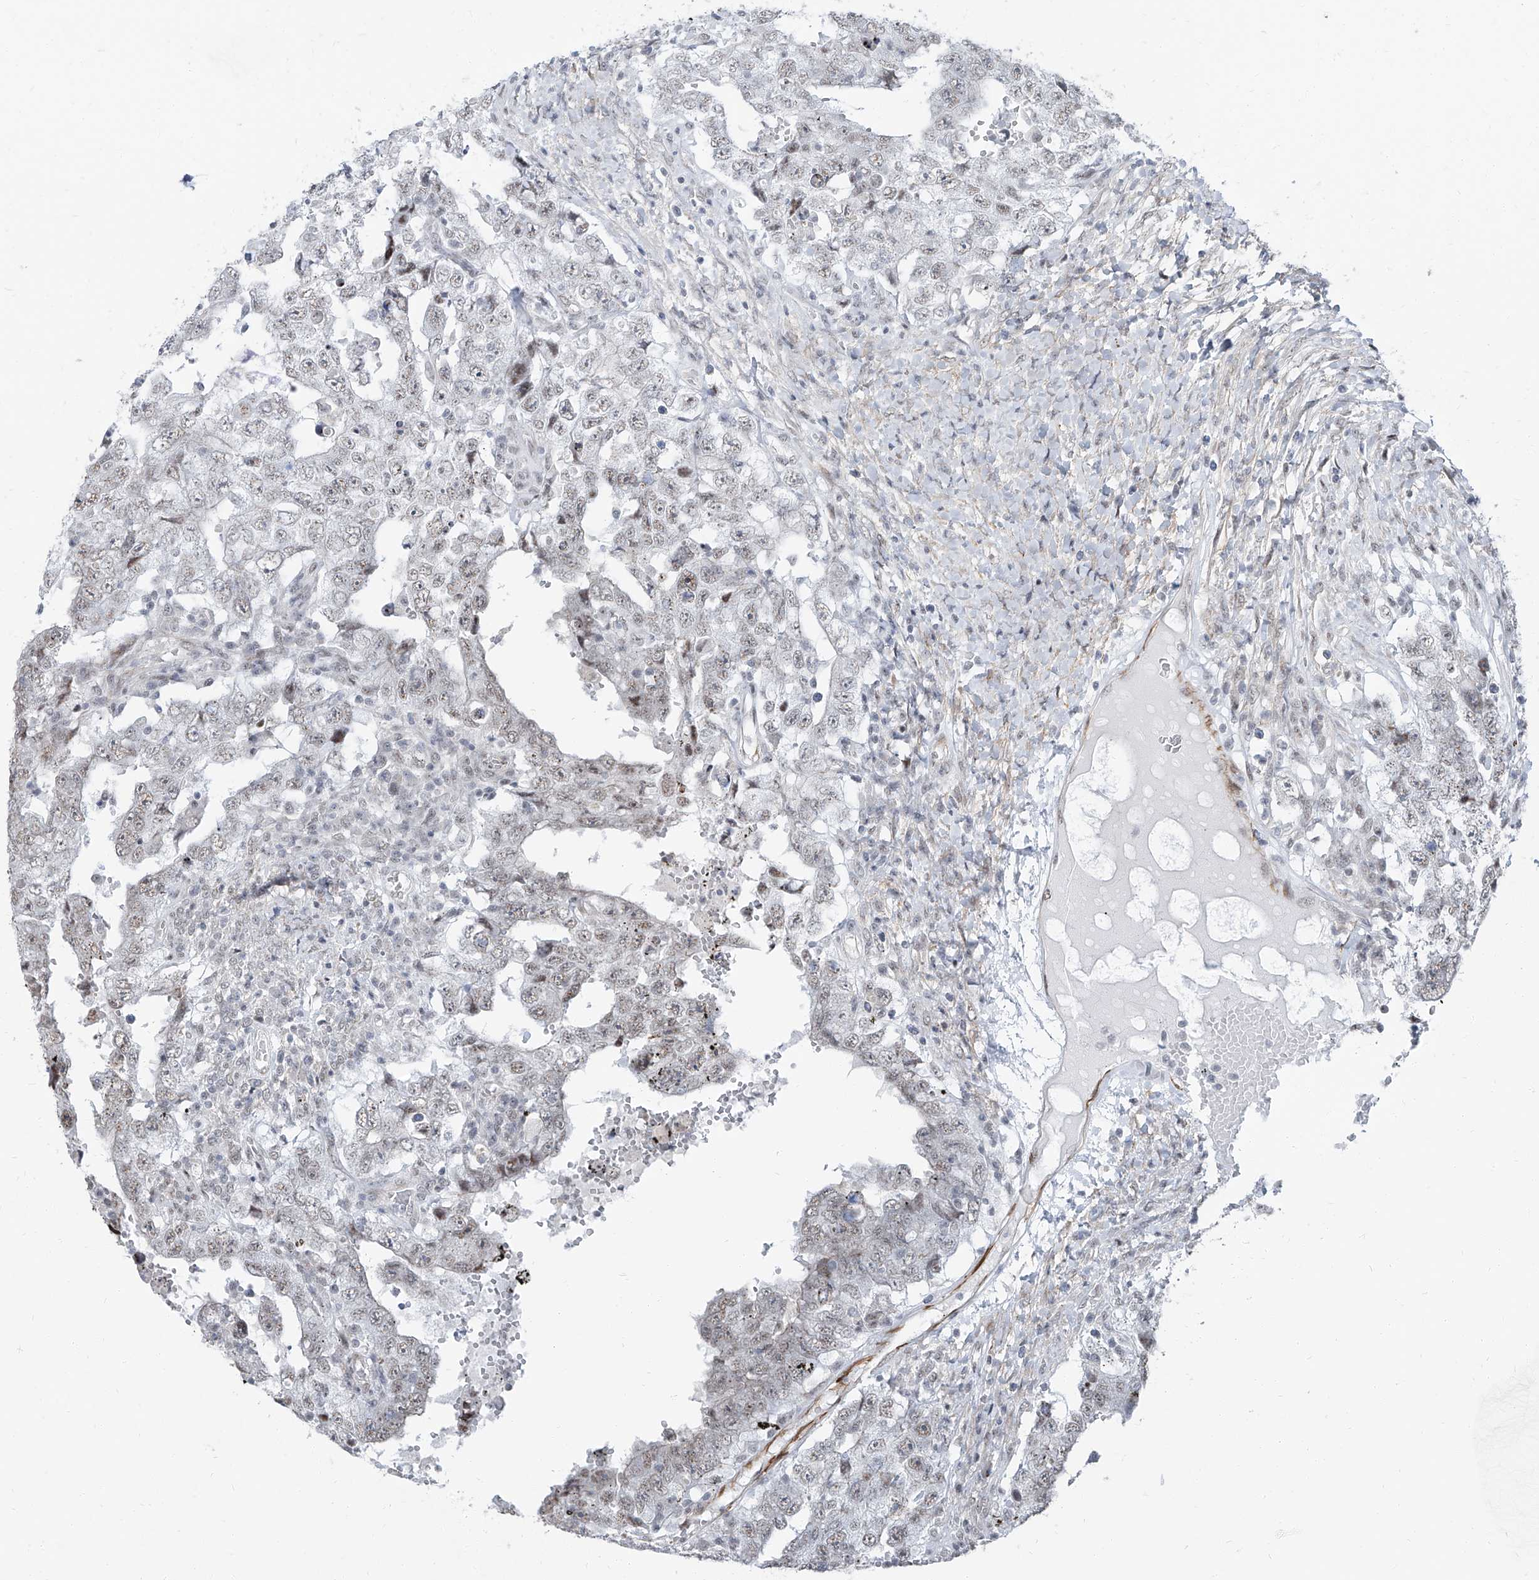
{"staining": {"intensity": "weak", "quantity": "<25%", "location": "nuclear"}, "tissue": "testis cancer", "cell_type": "Tumor cells", "image_type": "cancer", "snomed": [{"axis": "morphology", "description": "Carcinoma, Embryonal, NOS"}, {"axis": "topography", "description": "Testis"}], "caption": "High magnification brightfield microscopy of testis embryonal carcinoma stained with DAB (brown) and counterstained with hematoxylin (blue): tumor cells show no significant staining. The staining was performed using DAB (3,3'-diaminobenzidine) to visualize the protein expression in brown, while the nuclei were stained in blue with hematoxylin (Magnification: 20x).", "gene": "TXLNB", "patient": {"sex": "male", "age": 26}}